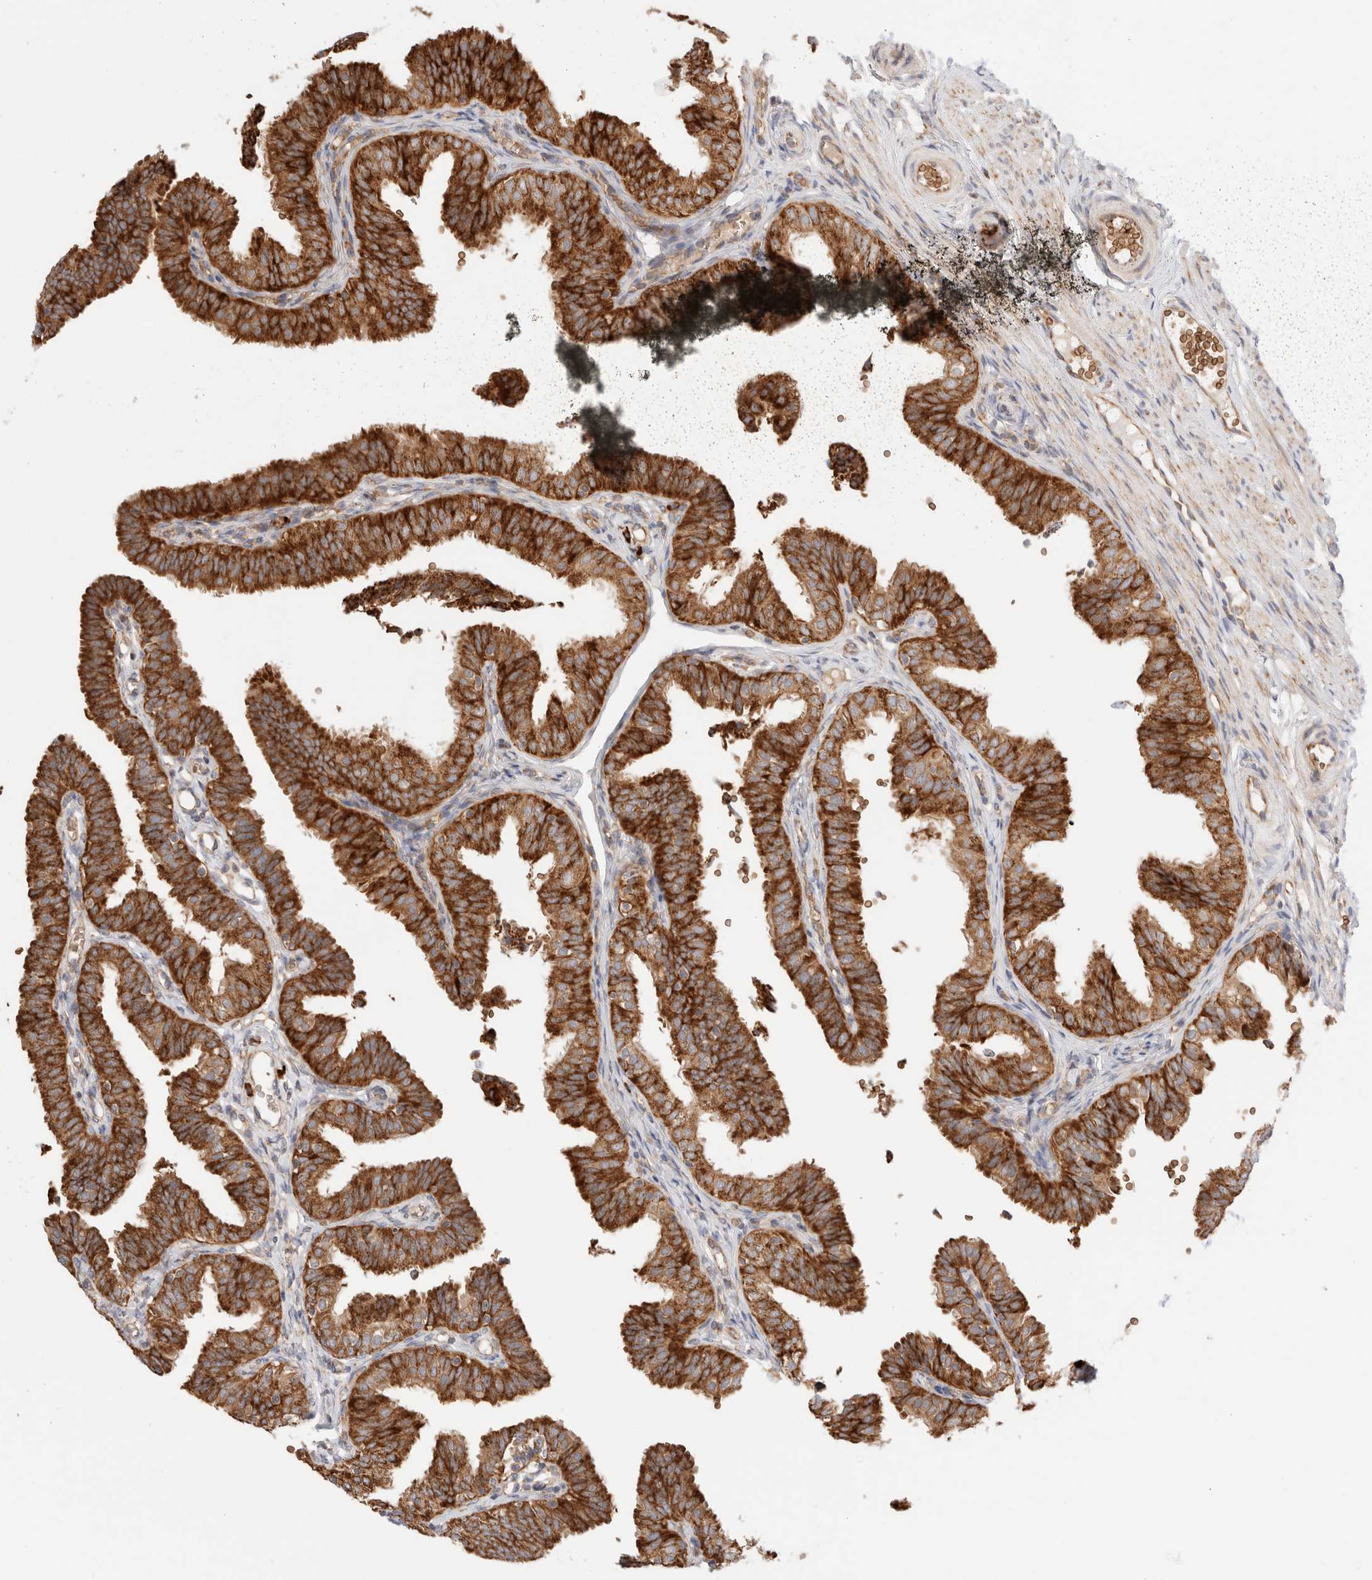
{"staining": {"intensity": "strong", "quantity": ">75%", "location": "cytoplasmic/membranous"}, "tissue": "fallopian tube", "cell_type": "Glandular cells", "image_type": "normal", "snomed": [{"axis": "morphology", "description": "Normal tissue, NOS"}, {"axis": "topography", "description": "Fallopian tube"}], "caption": "A high amount of strong cytoplasmic/membranous expression is present in about >75% of glandular cells in benign fallopian tube.", "gene": "UTS2B", "patient": {"sex": "female", "age": 35}}